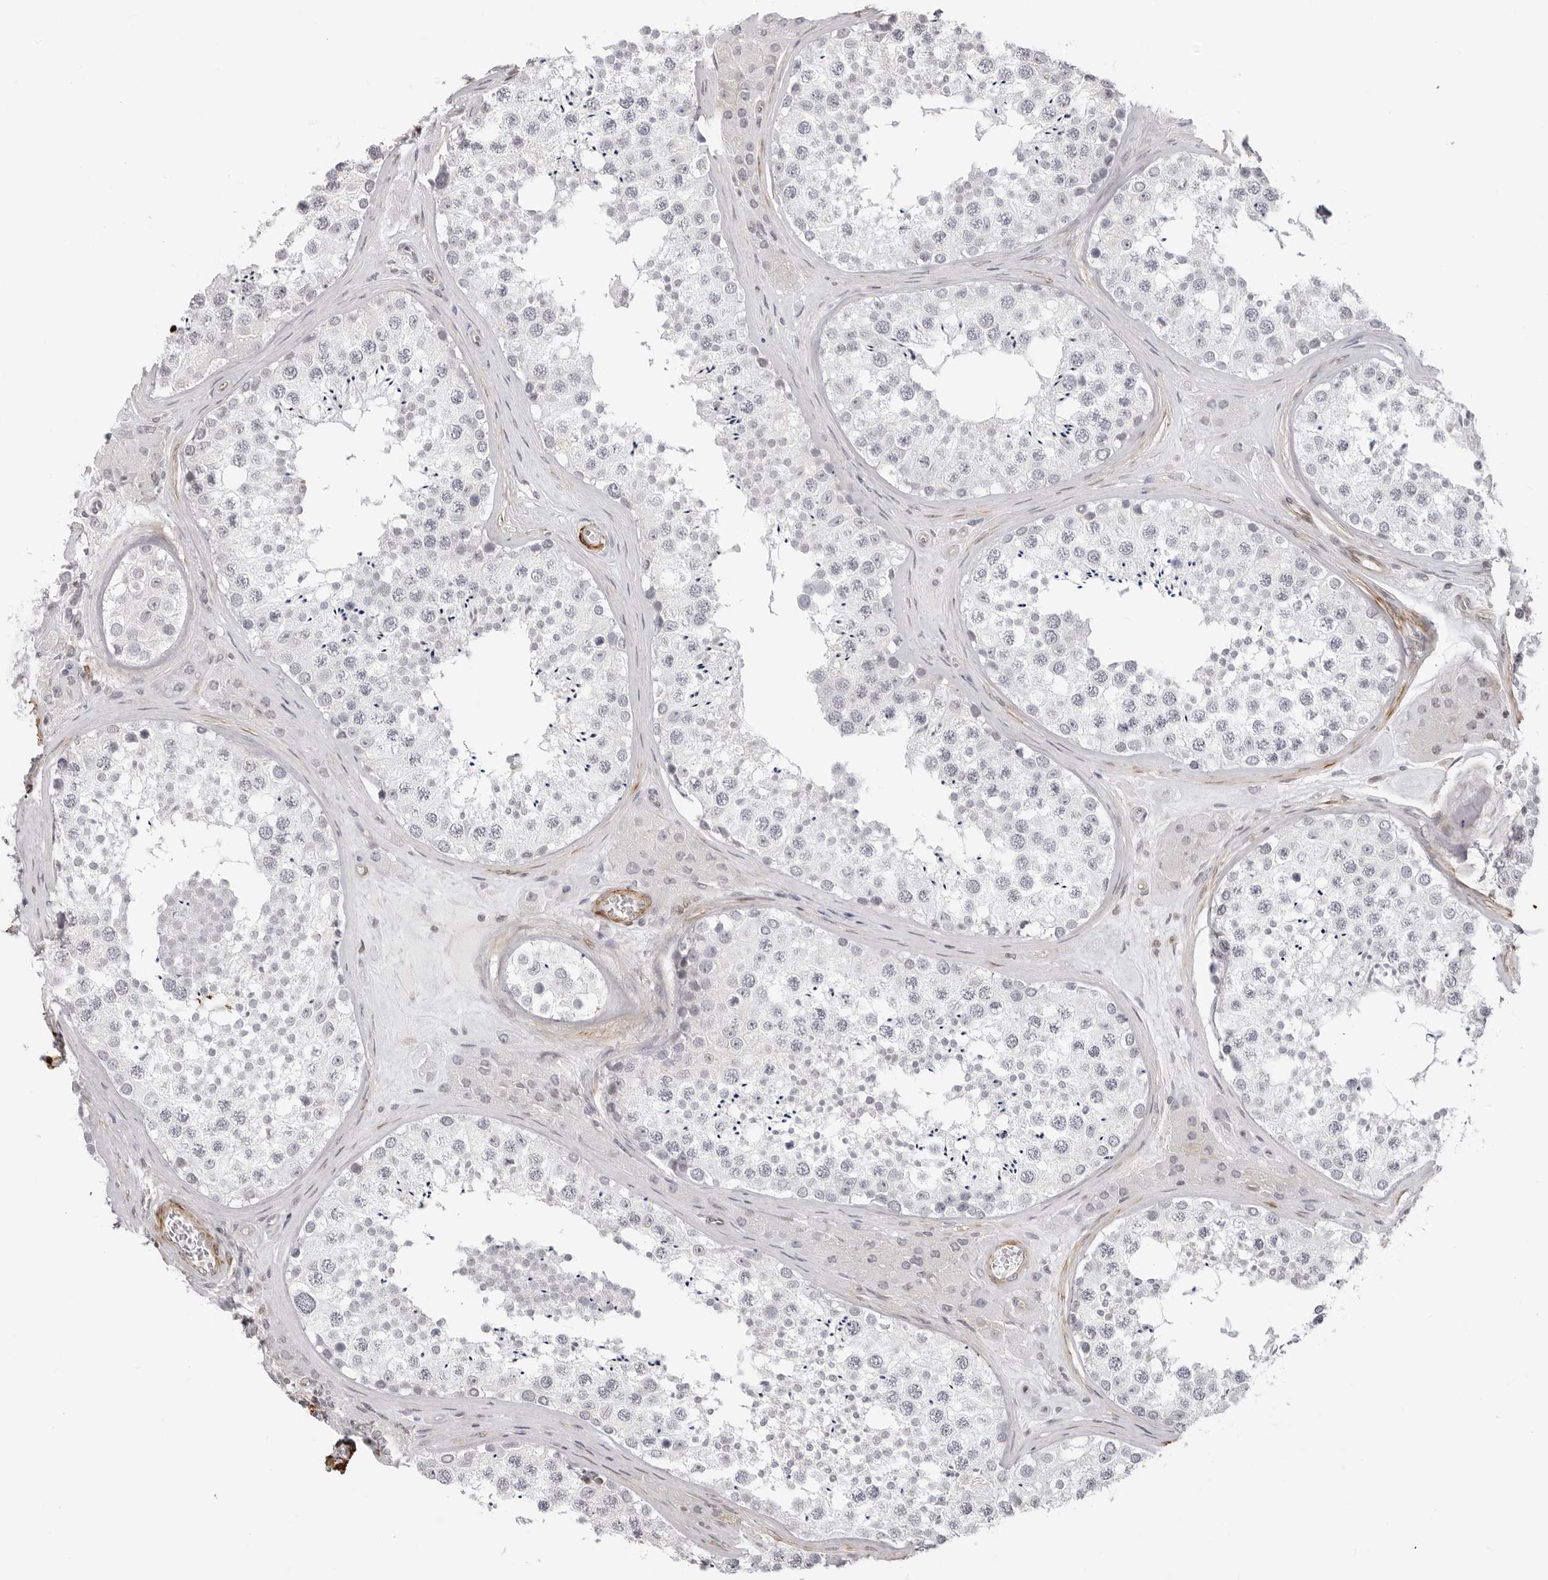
{"staining": {"intensity": "weak", "quantity": "<25%", "location": "cytoplasmic/membranous"}, "tissue": "testis", "cell_type": "Cells in seminiferous ducts", "image_type": "normal", "snomed": [{"axis": "morphology", "description": "Normal tissue, NOS"}, {"axis": "topography", "description": "Testis"}], "caption": "Image shows no significant protein expression in cells in seminiferous ducts of unremarkable testis.", "gene": "UNK", "patient": {"sex": "male", "age": 46}}